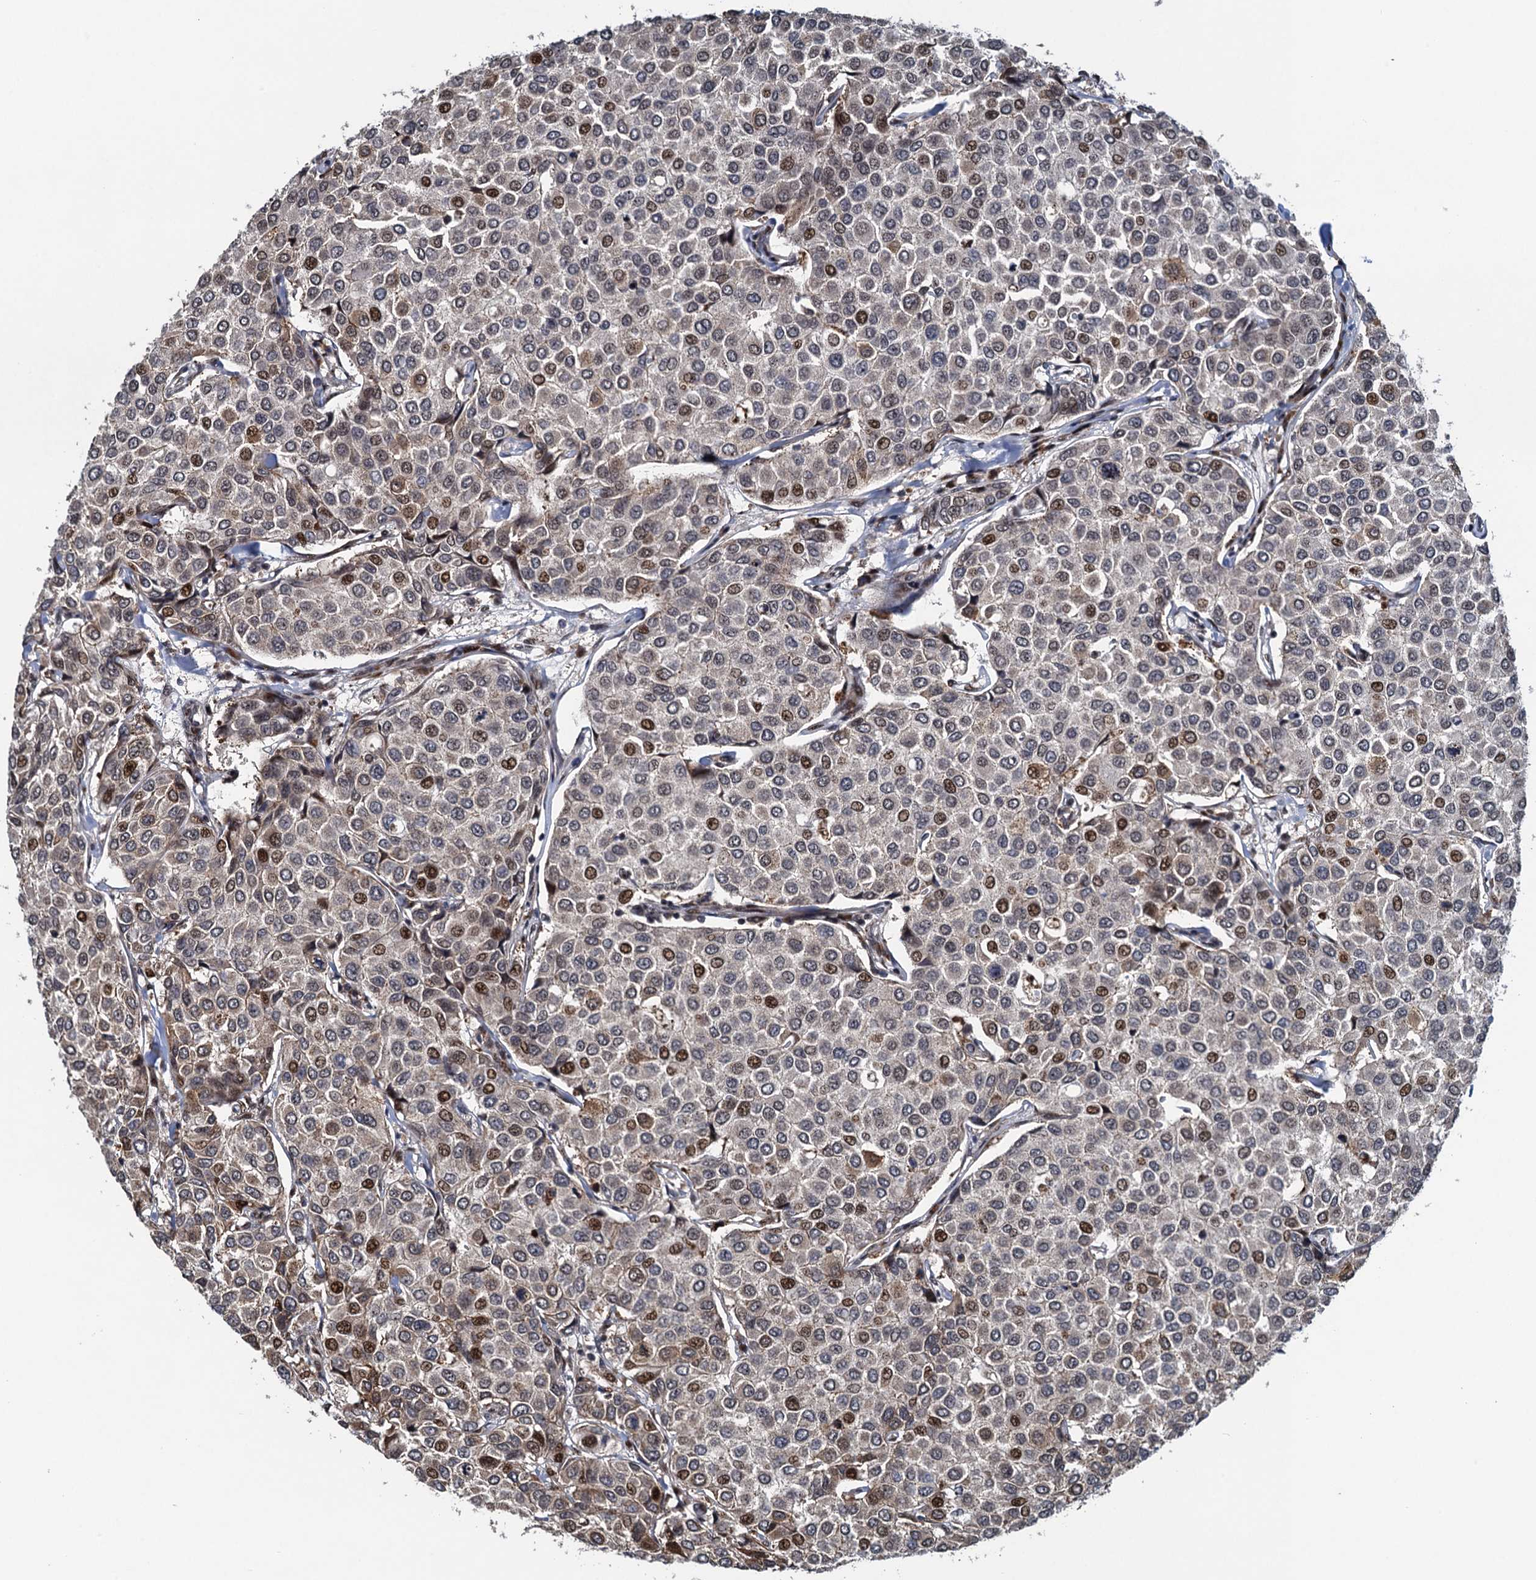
{"staining": {"intensity": "strong", "quantity": "<25%", "location": "nuclear"}, "tissue": "breast cancer", "cell_type": "Tumor cells", "image_type": "cancer", "snomed": [{"axis": "morphology", "description": "Duct carcinoma"}, {"axis": "topography", "description": "Breast"}], "caption": "Human breast cancer stained with a brown dye reveals strong nuclear positive positivity in approximately <25% of tumor cells.", "gene": "ATOSA", "patient": {"sex": "female", "age": 55}}